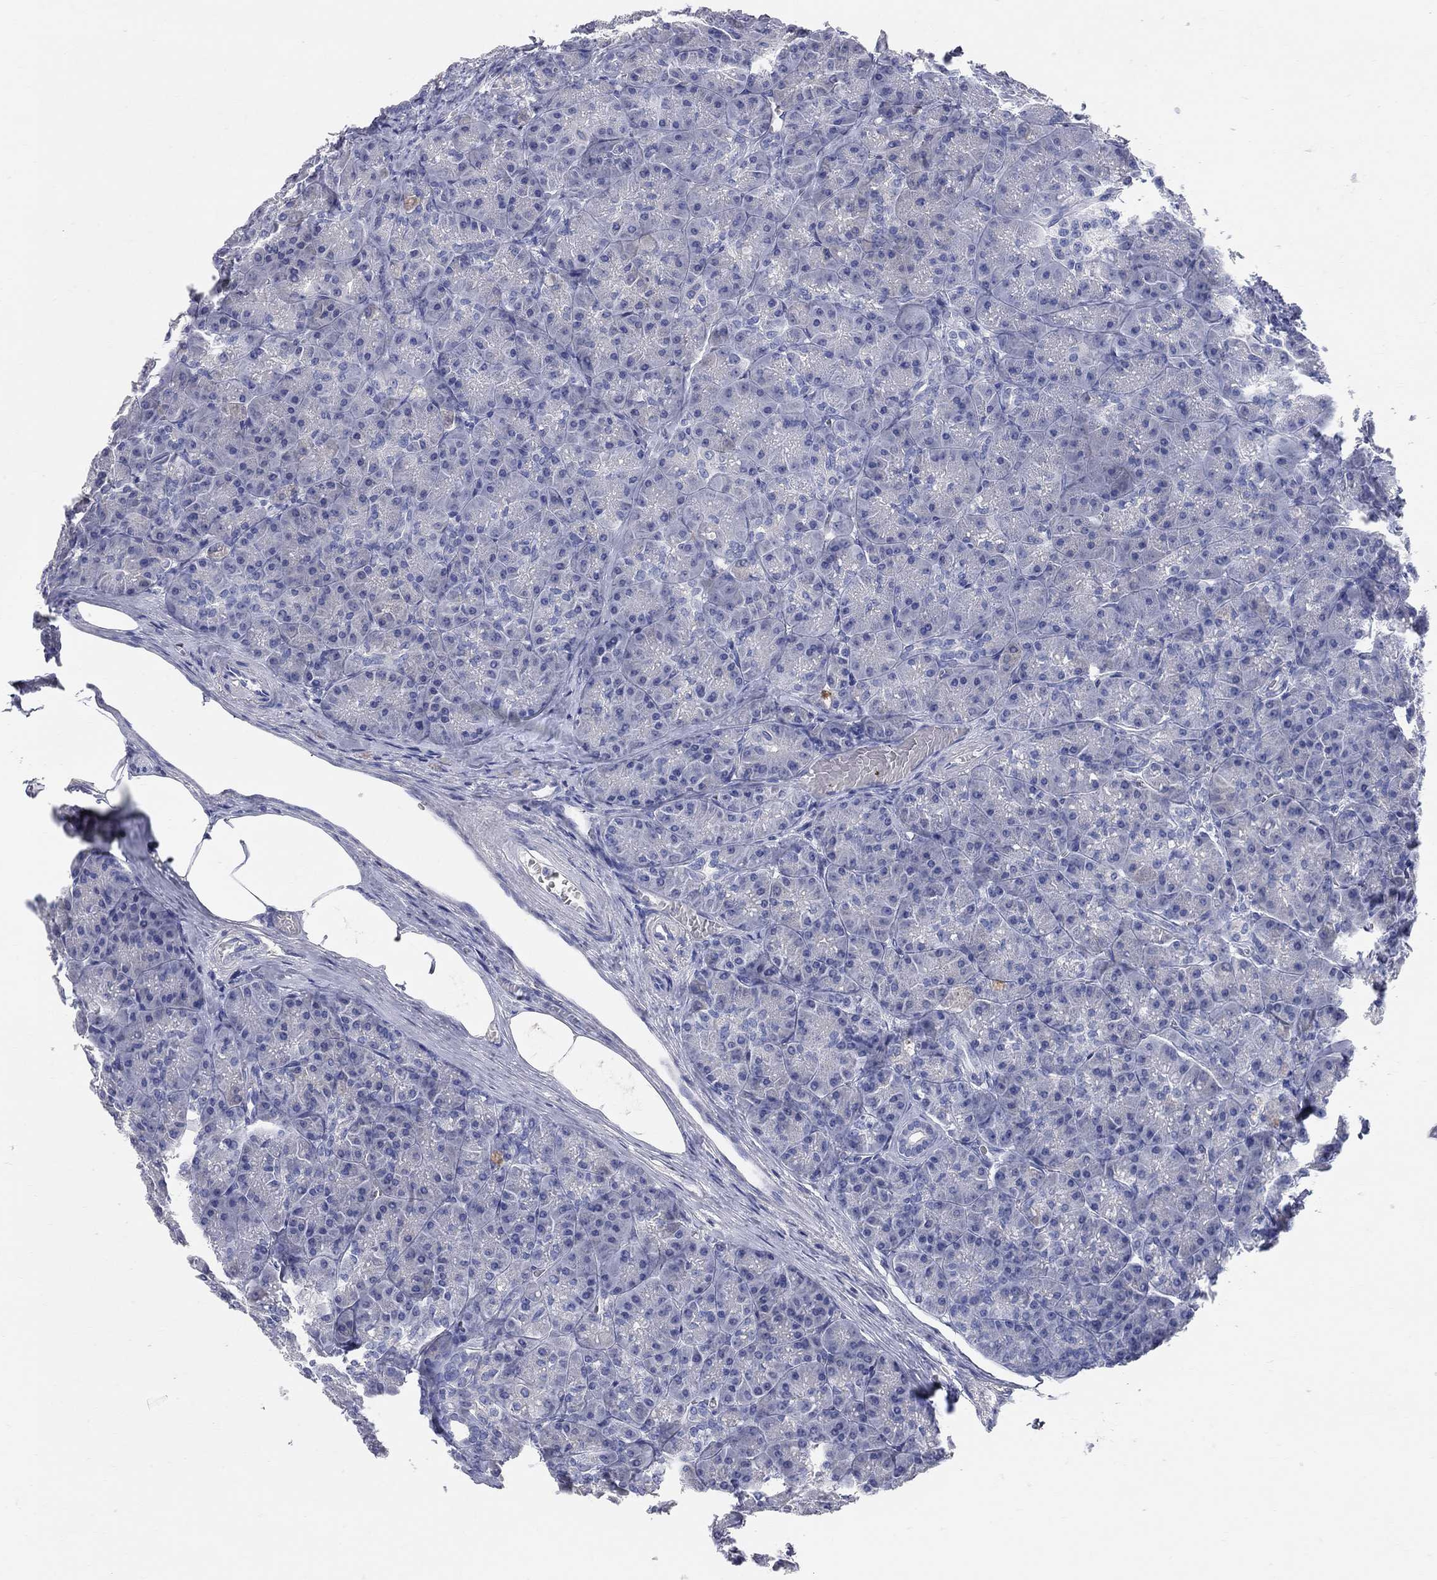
{"staining": {"intensity": "weak", "quantity": "25%-75%", "location": "cytoplasmic/membranous"}, "tissue": "pancreas", "cell_type": "Exocrine glandular cells", "image_type": "normal", "snomed": [{"axis": "morphology", "description": "Normal tissue, NOS"}, {"axis": "topography", "description": "Pancreas"}], "caption": "IHC photomicrograph of unremarkable pancreas stained for a protein (brown), which displays low levels of weak cytoplasmic/membranous expression in approximately 25%-75% of exocrine glandular cells.", "gene": "AOX1", "patient": {"sex": "male", "age": 57}}